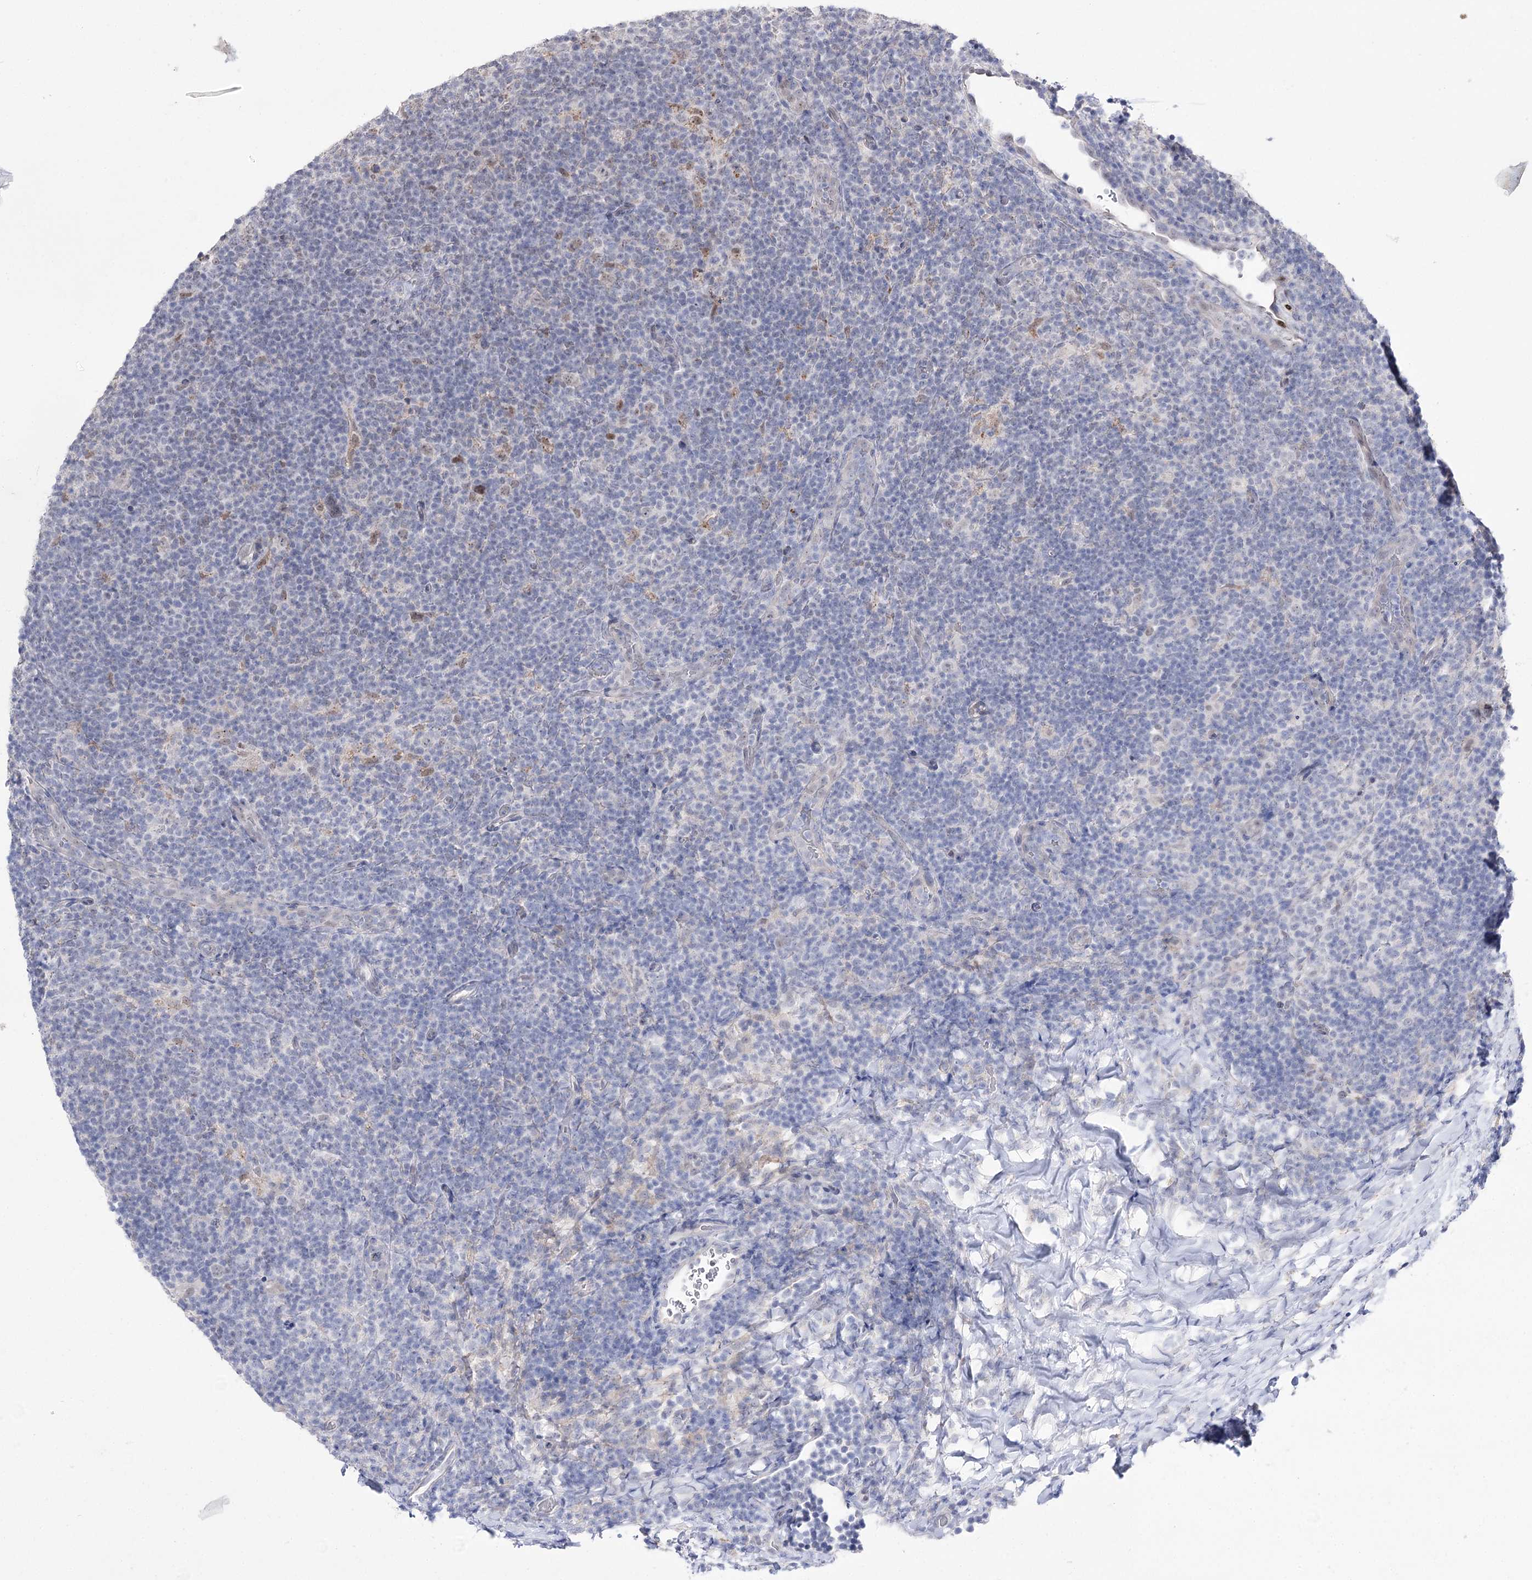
{"staining": {"intensity": "weak", "quantity": "<25%", "location": "nuclear"}, "tissue": "lymphoma", "cell_type": "Tumor cells", "image_type": "cancer", "snomed": [{"axis": "morphology", "description": "Hodgkin's disease, NOS"}, {"axis": "topography", "description": "Lymph node"}], "caption": "IHC histopathology image of lymphoma stained for a protein (brown), which exhibits no staining in tumor cells. (Brightfield microscopy of DAB immunohistochemistry at high magnification).", "gene": "VGLL4", "patient": {"sex": "female", "age": 57}}